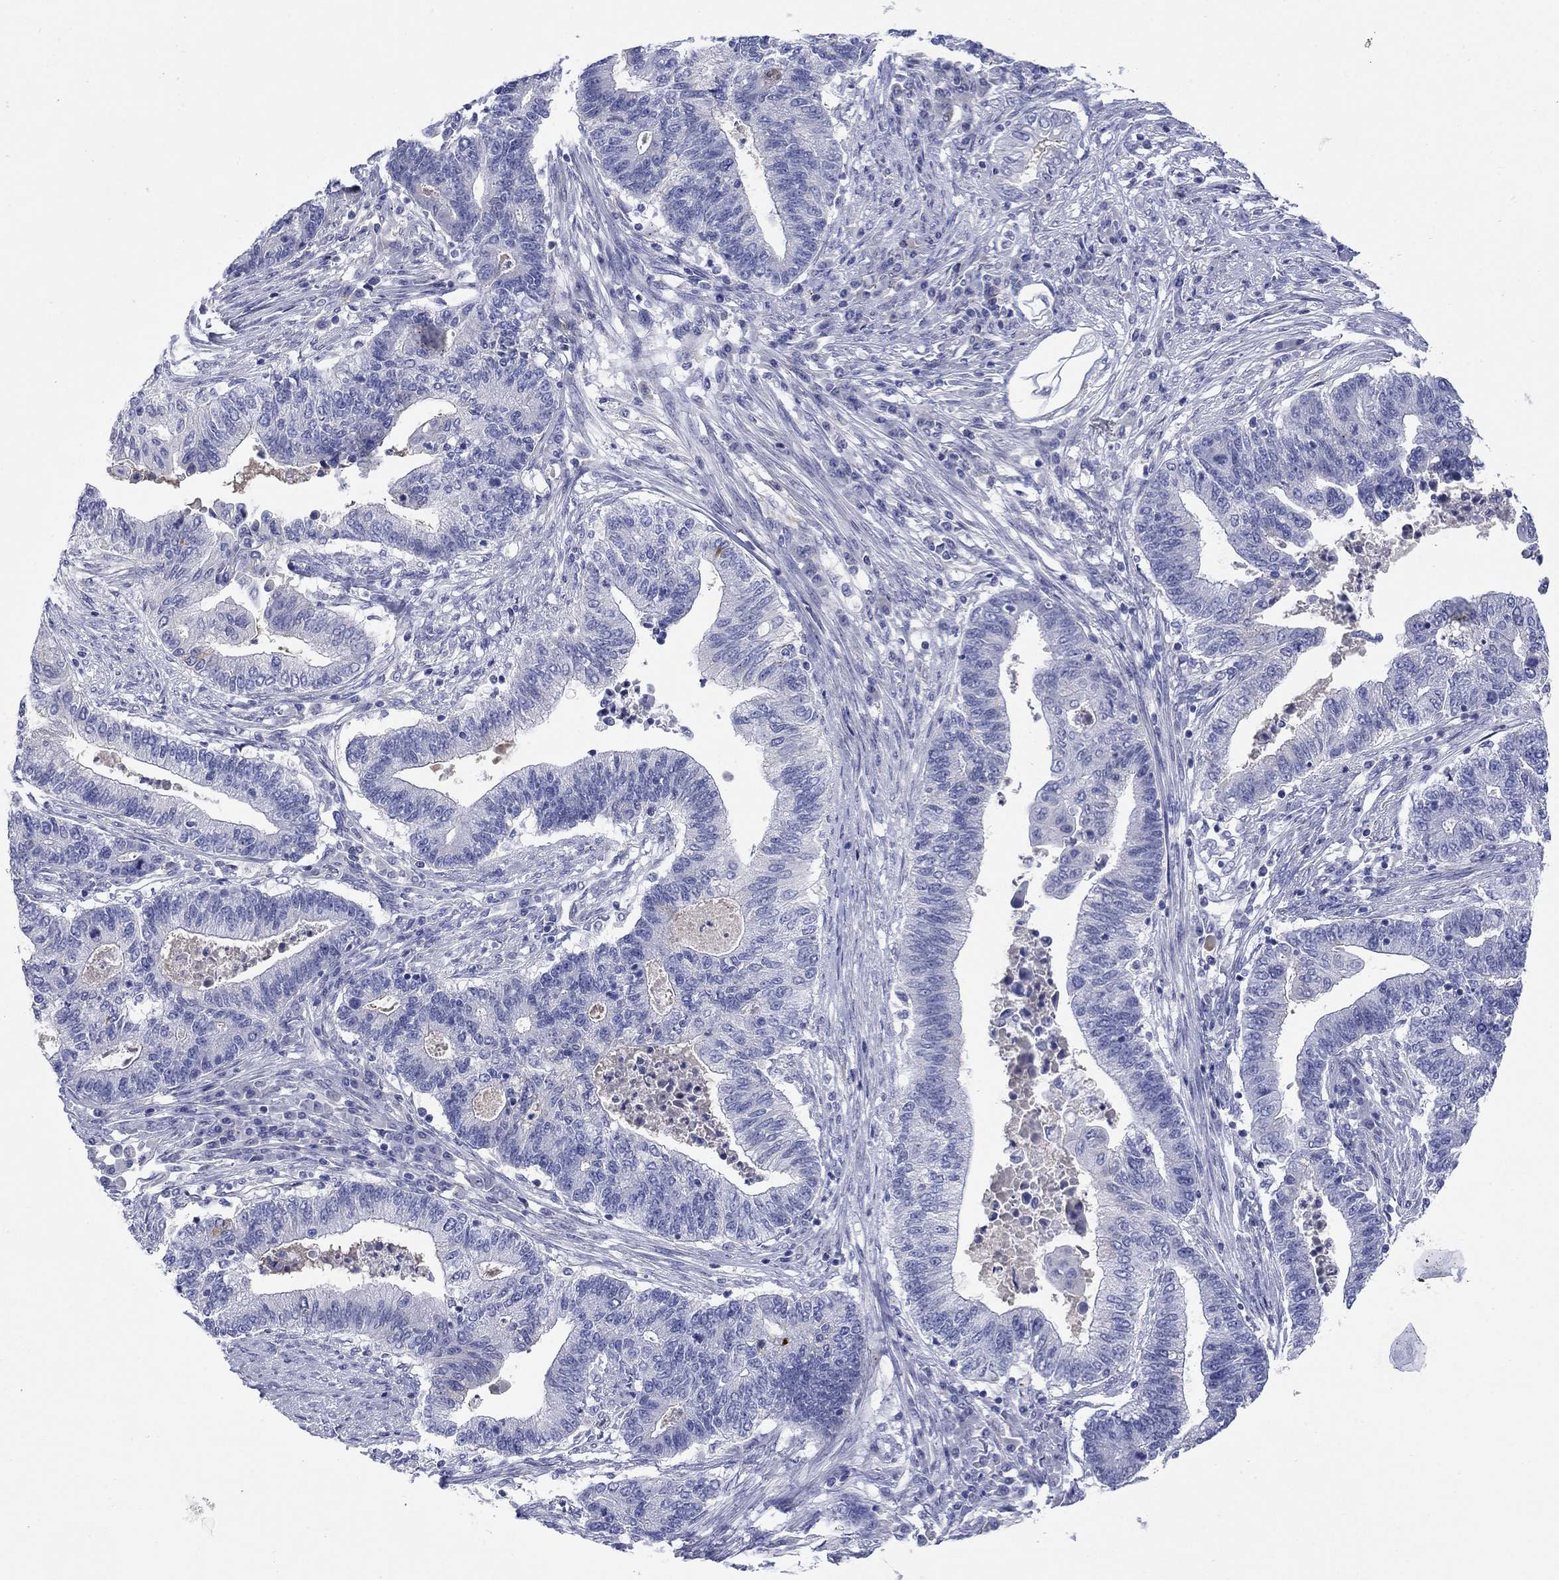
{"staining": {"intensity": "negative", "quantity": "none", "location": "none"}, "tissue": "endometrial cancer", "cell_type": "Tumor cells", "image_type": "cancer", "snomed": [{"axis": "morphology", "description": "Adenocarcinoma, NOS"}, {"axis": "topography", "description": "Uterus"}, {"axis": "topography", "description": "Endometrium"}], "caption": "Photomicrograph shows no significant protein positivity in tumor cells of adenocarcinoma (endometrial).", "gene": "PTPRZ1", "patient": {"sex": "female", "age": 54}}